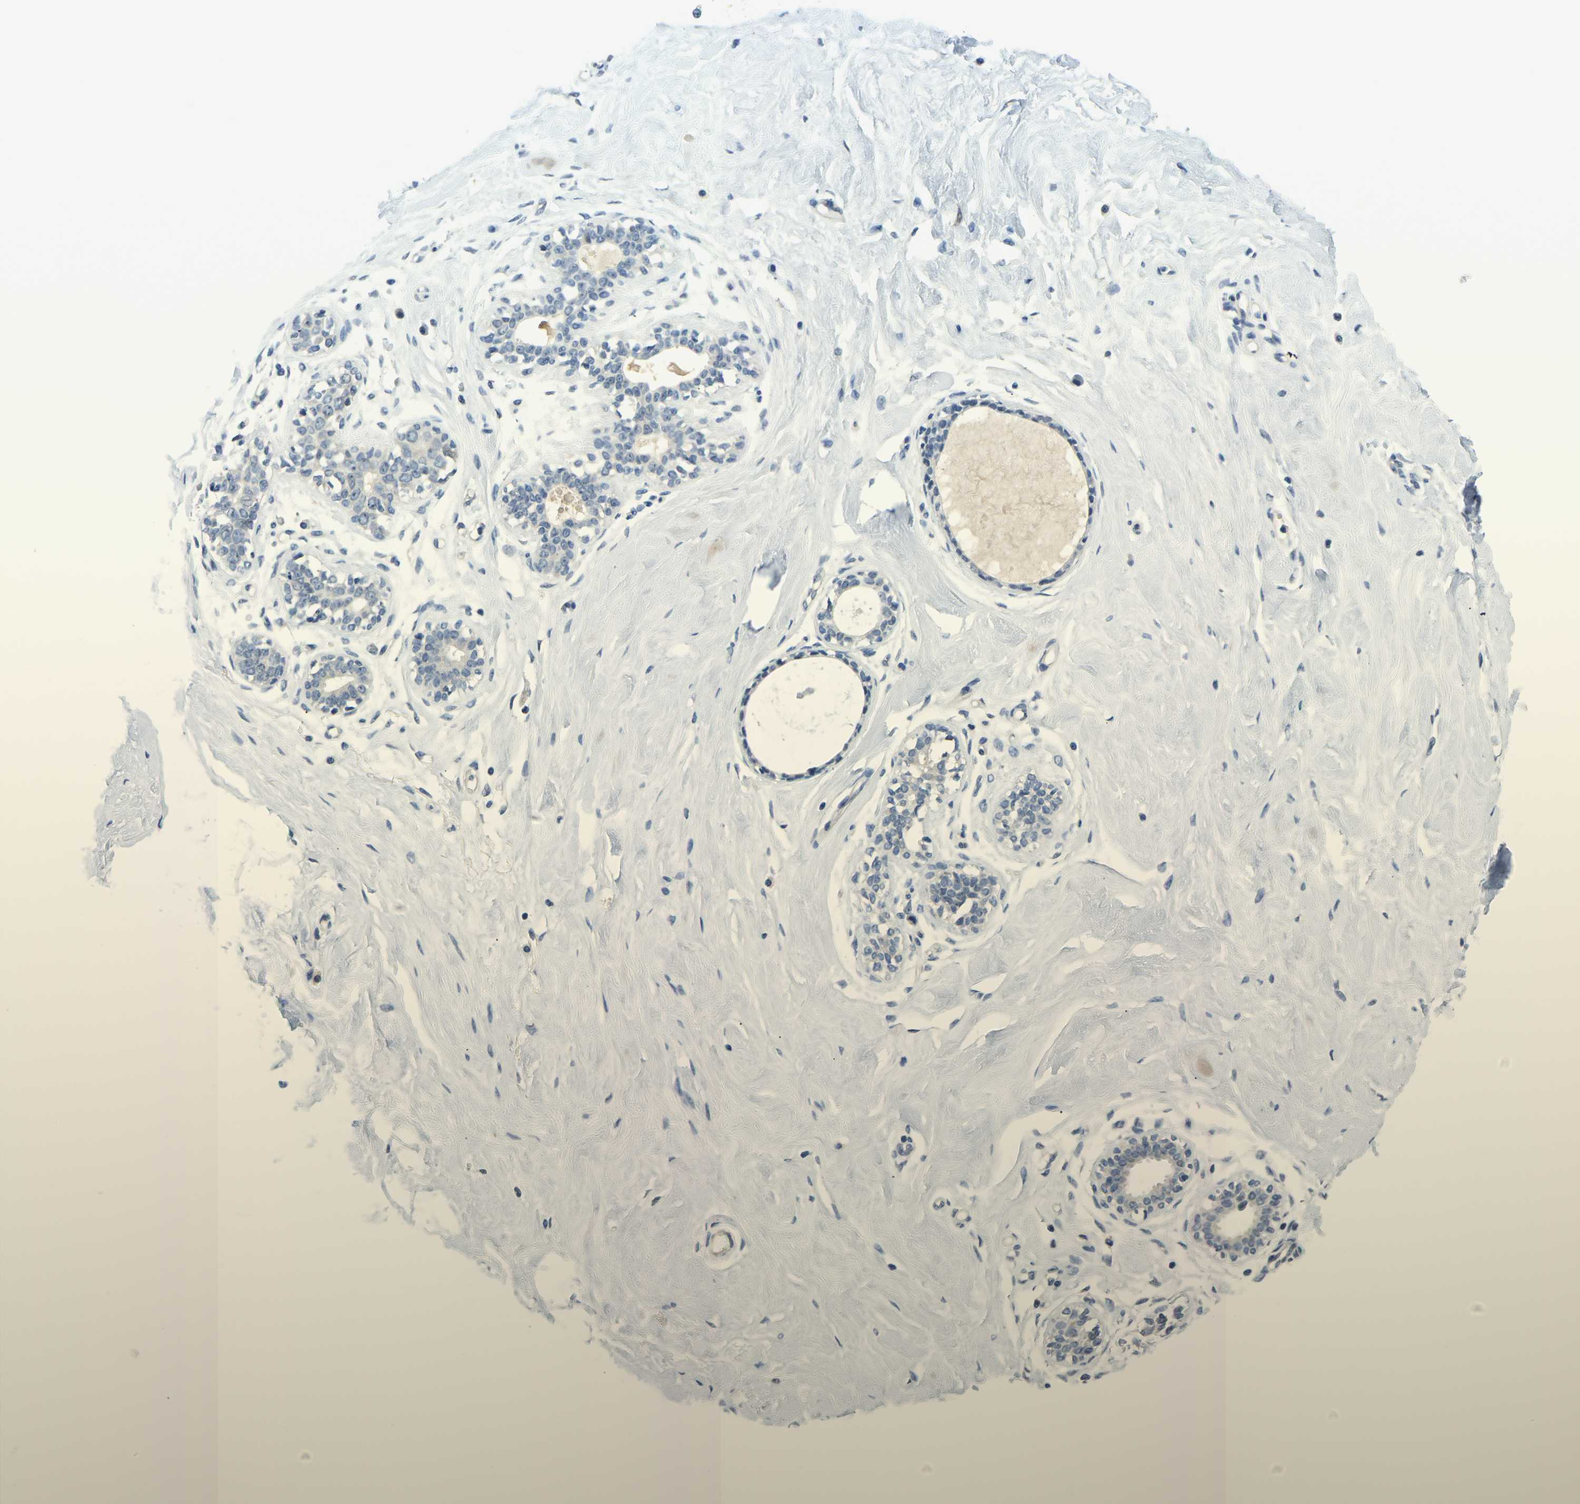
{"staining": {"intensity": "negative", "quantity": "none", "location": "none"}, "tissue": "breast", "cell_type": "Adipocytes", "image_type": "normal", "snomed": [{"axis": "morphology", "description": "Normal tissue, NOS"}, {"axis": "topography", "description": "Breast"}], "caption": "DAB (3,3'-diaminobenzidine) immunohistochemical staining of normal human breast displays no significant expression in adipocytes. The staining was performed using DAB (3,3'-diaminobenzidine) to visualize the protein expression in brown, while the nuclei were stained in blue with hematoxylin (Magnification: 20x).", "gene": "RRP1", "patient": {"sex": "female", "age": 23}}